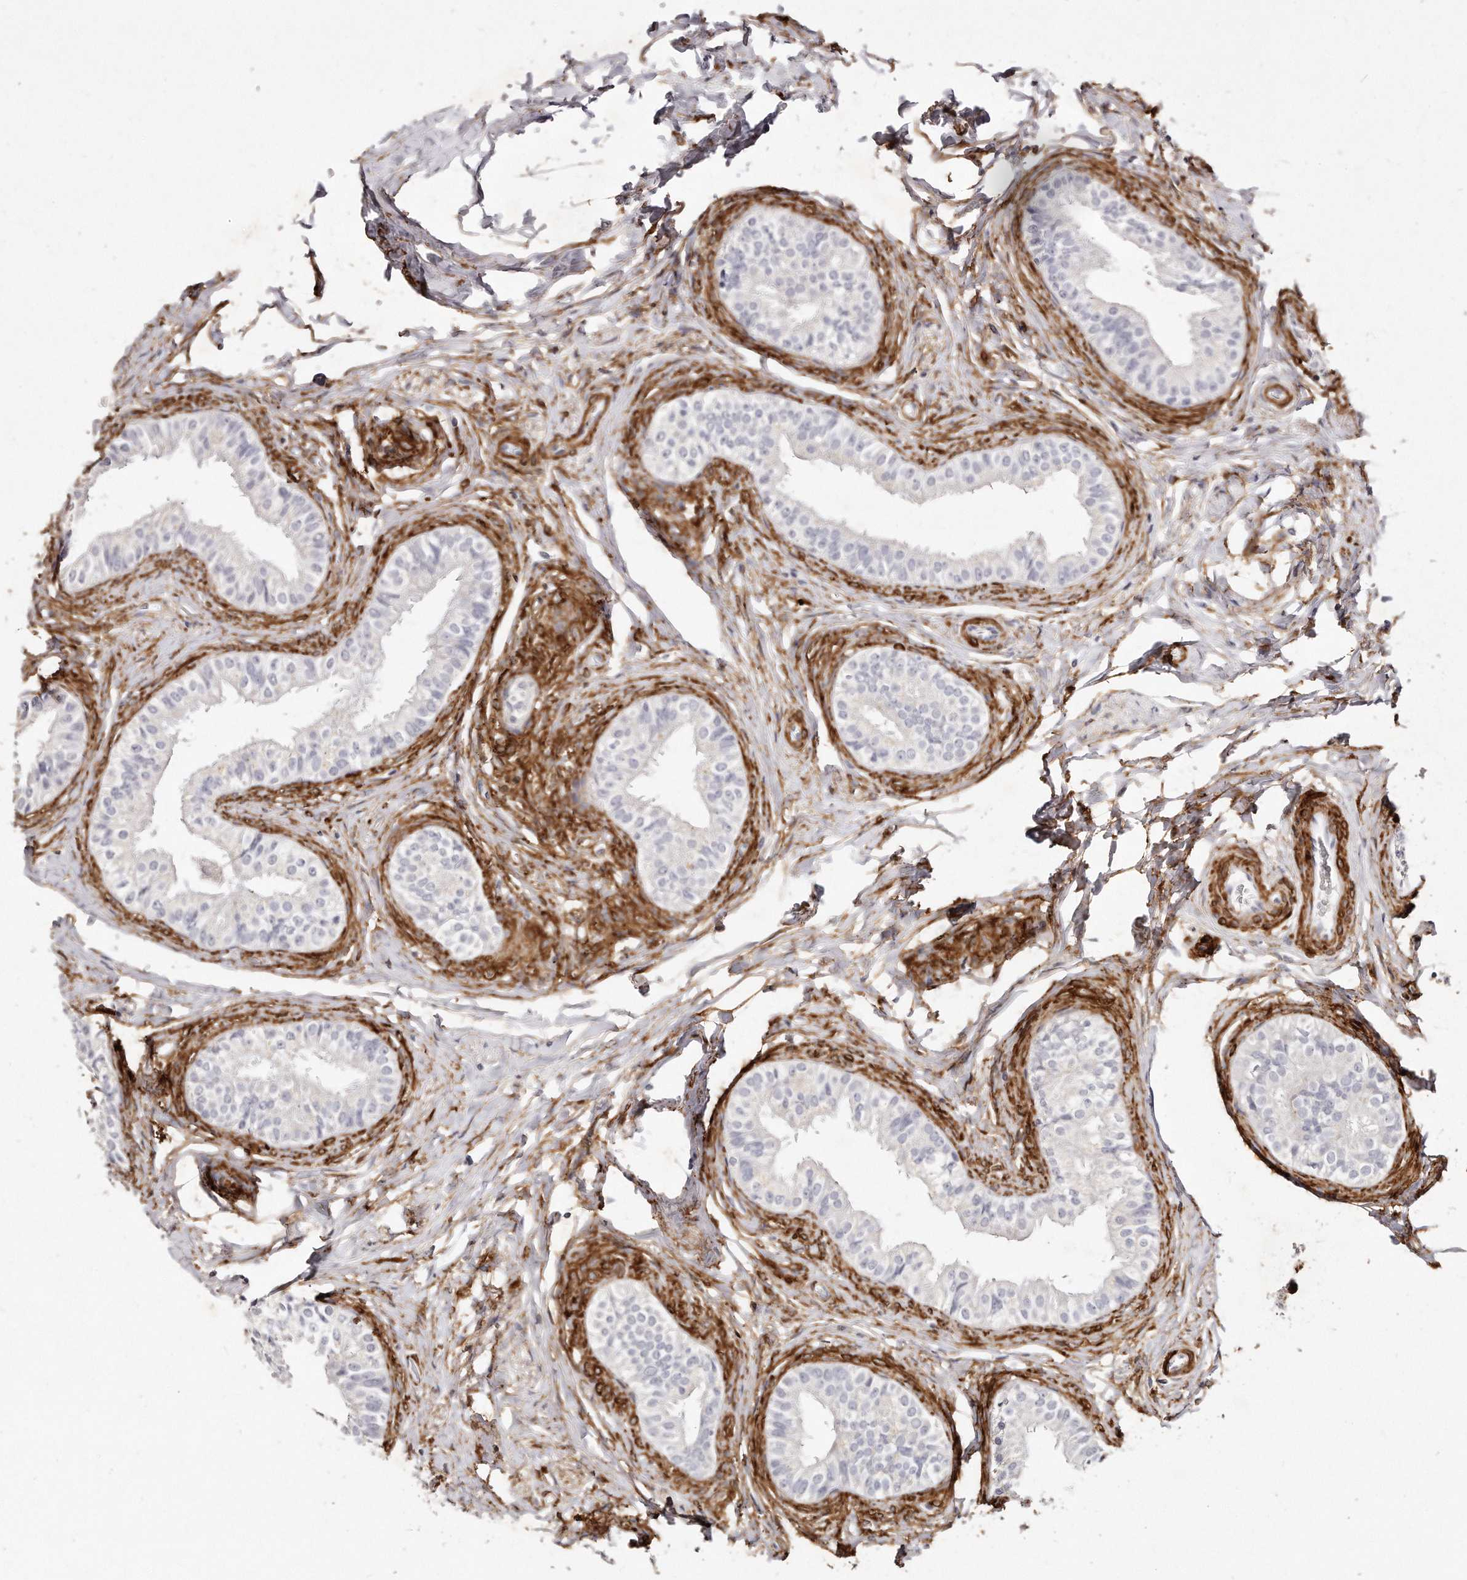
{"staining": {"intensity": "negative", "quantity": "none", "location": "none"}, "tissue": "epididymis", "cell_type": "Glandular cells", "image_type": "normal", "snomed": [{"axis": "morphology", "description": "Normal tissue, NOS"}, {"axis": "topography", "description": "Epididymis"}], "caption": "Glandular cells show no significant expression in benign epididymis. (Immunohistochemistry (ihc), brightfield microscopy, high magnification).", "gene": "LMOD1", "patient": {"sex": "male", "age": 49}}